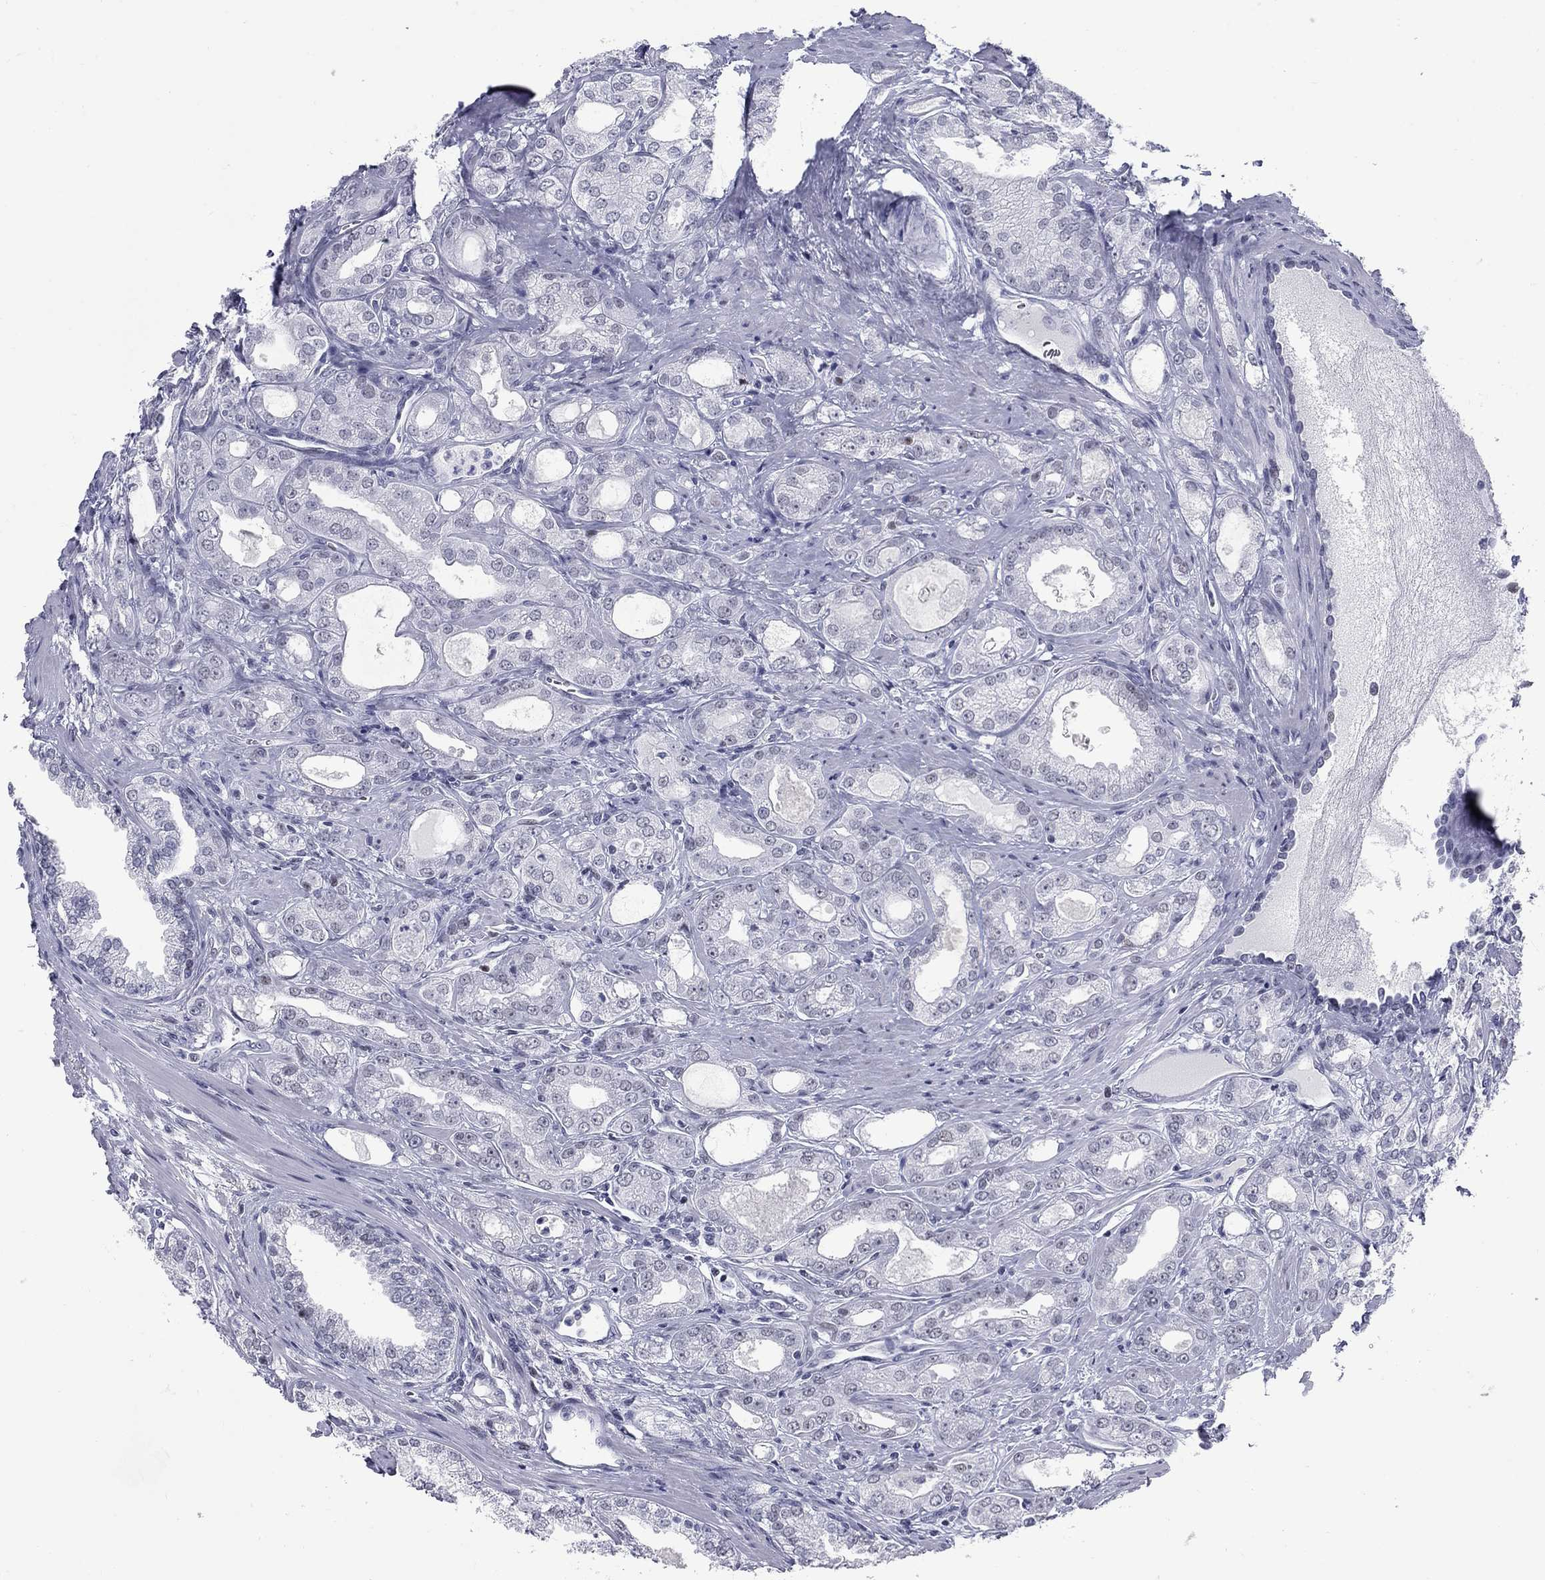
{"staining": {"intensity": "negative", "quantity": "none", "location": "none"}, "tissue": "prostate cancer", "cell_type": "Tumor cells", "image_type": "cancer", "snomed": [{"axis": "morphology", "description": "Adenocarcinoma, NOS"}, {"axis": "morphology", "description": "Adenocarcinoma, High grade"}, {"axis": "topography", "description": "Prostate"}], "caption": "IHC of human prostate adenocarcinoma shows no expression in tumor cells.", "gene": "ASF1B", "patient": {"sex": "male", "age": 70}}